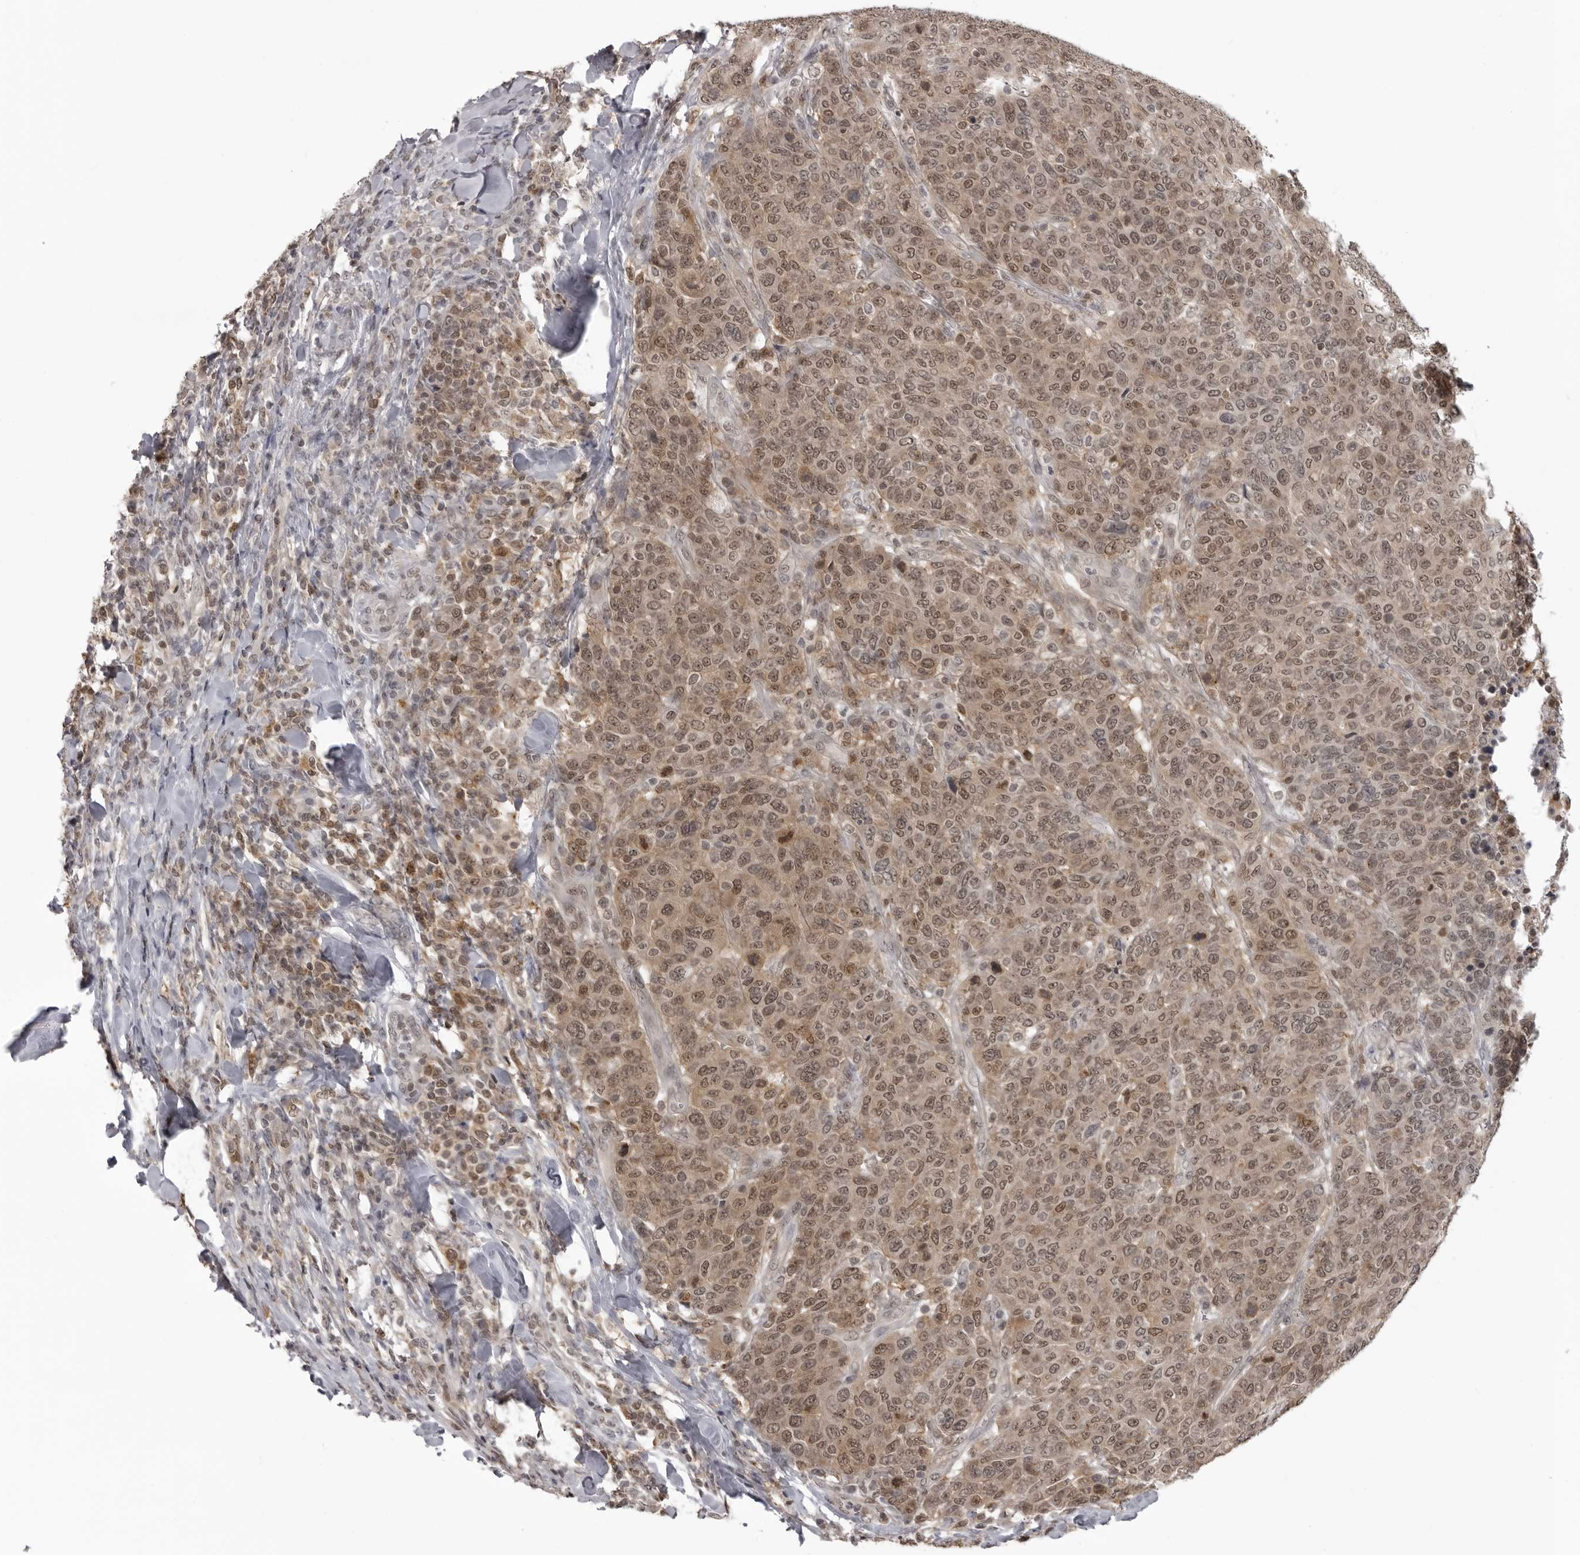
{"staining": {"intensity": "moderate", "quantity": ">75%", "location": "cytoplasmic/membranous,nuclear"}, "tissue": "breast cancer", "cell_type": "Tumor cells", "image_type": "cancer", "snomed": [{"axis": "morphology", "description": "Duct carcinoma"}, {"axis": "topography", "description": "Breast"}], "caption": "Human breast cancer (intraductal carcinoma) stained with a brown dye demonstrates moderate cytoplasmic/membranous and nuclear positive staining in about >75% of tumor cells.", "gene": "PDCL3", "patient": {"sex": "female", "age": 37}}